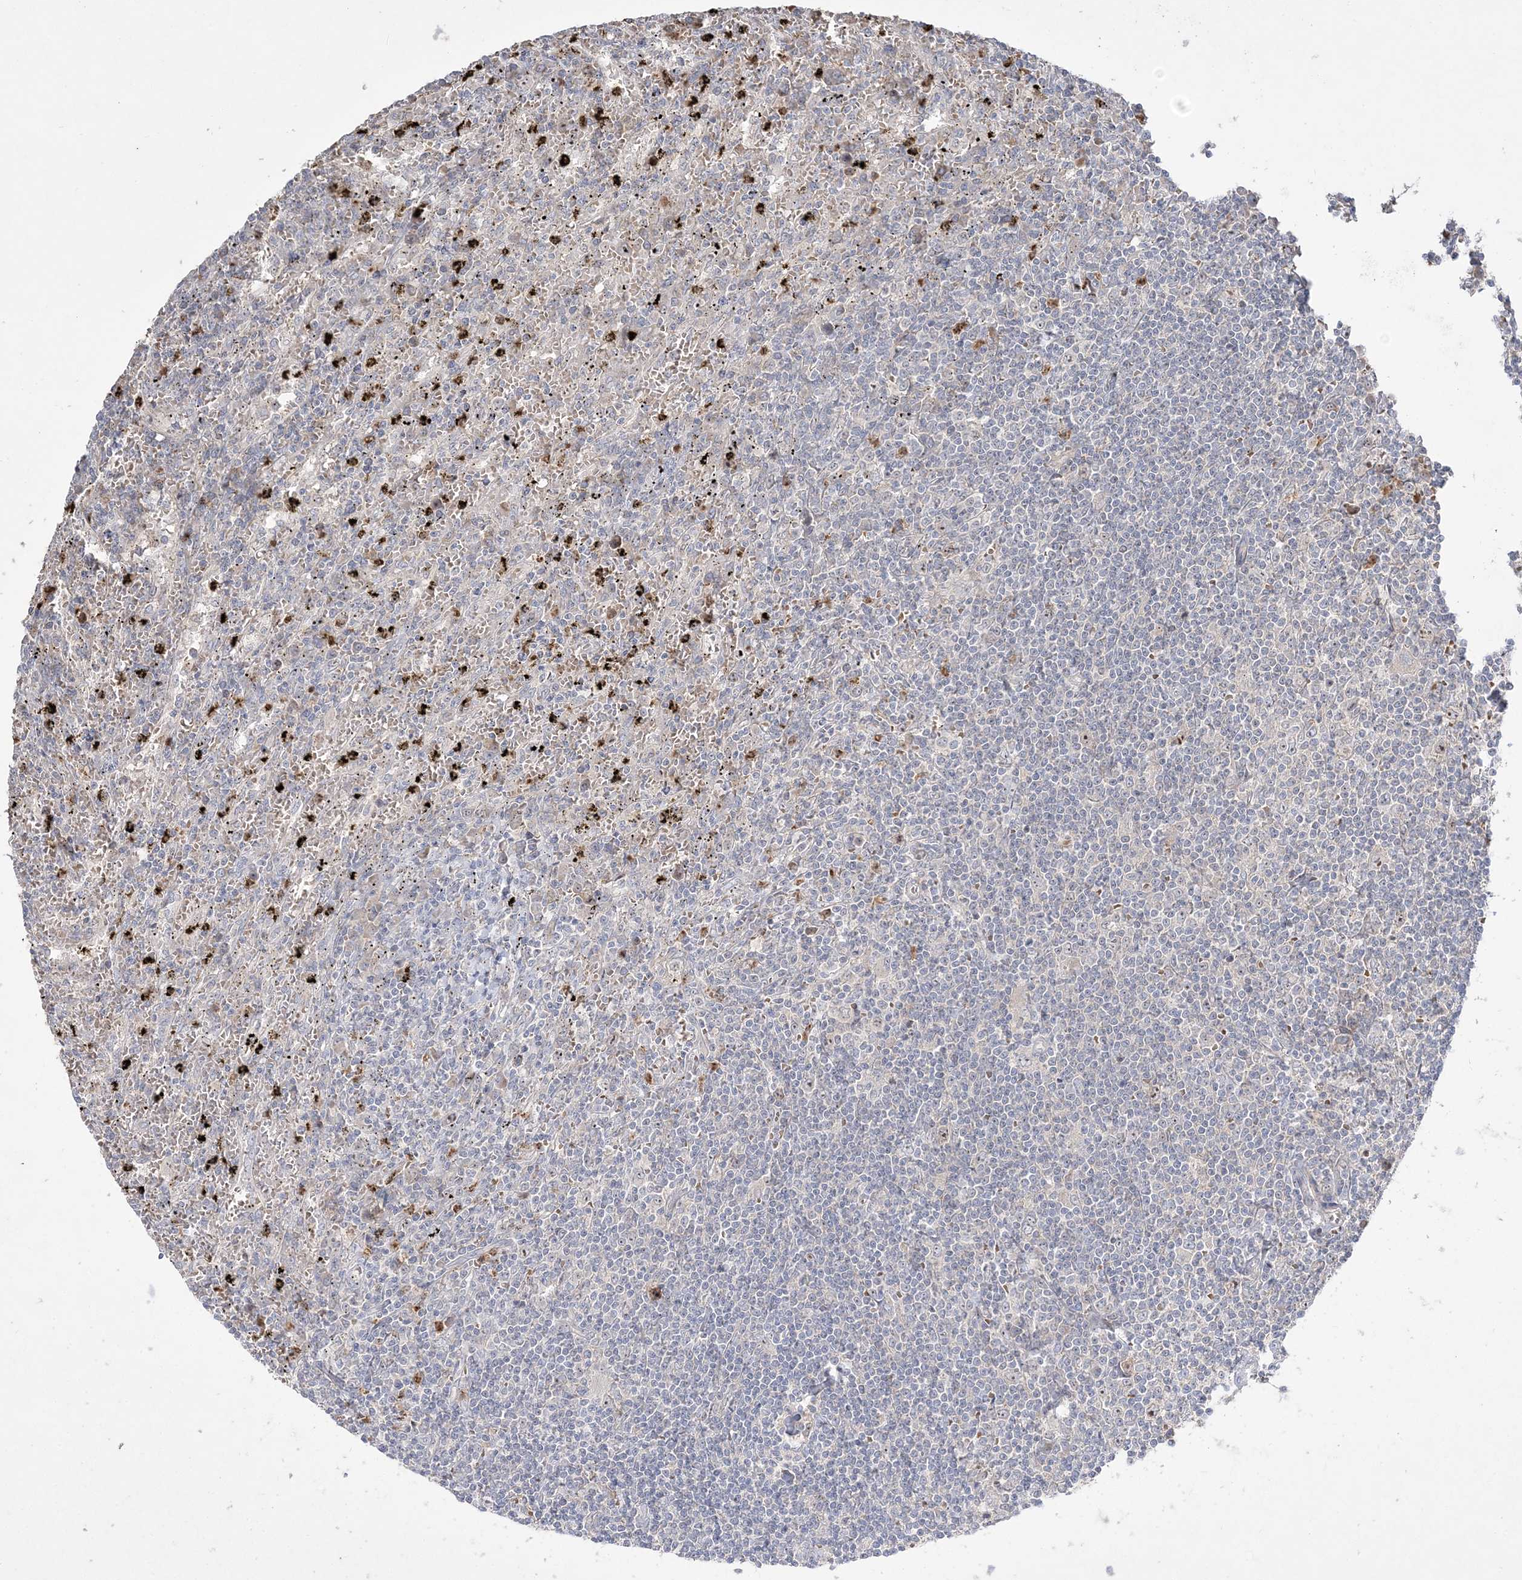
{"staining": {"intensity": "negative", "quantity": "none", "location": "none"}, "tissue": "lymphoma", "cell_type": "Tumor cells", "image_type": "cancer", "snomed": [{"axis": "morphology", "description": "Malignant lymphoma, non-Hodgkin's type, Low grade"}, {"axis": "topography", "description": "Spleen"}], "caption": "This is an IHC micrograph of human lymphoma. There is no staining in tumor cells.", "gene": "NOP16", "patient": {"sex": "male", "age": 76}}